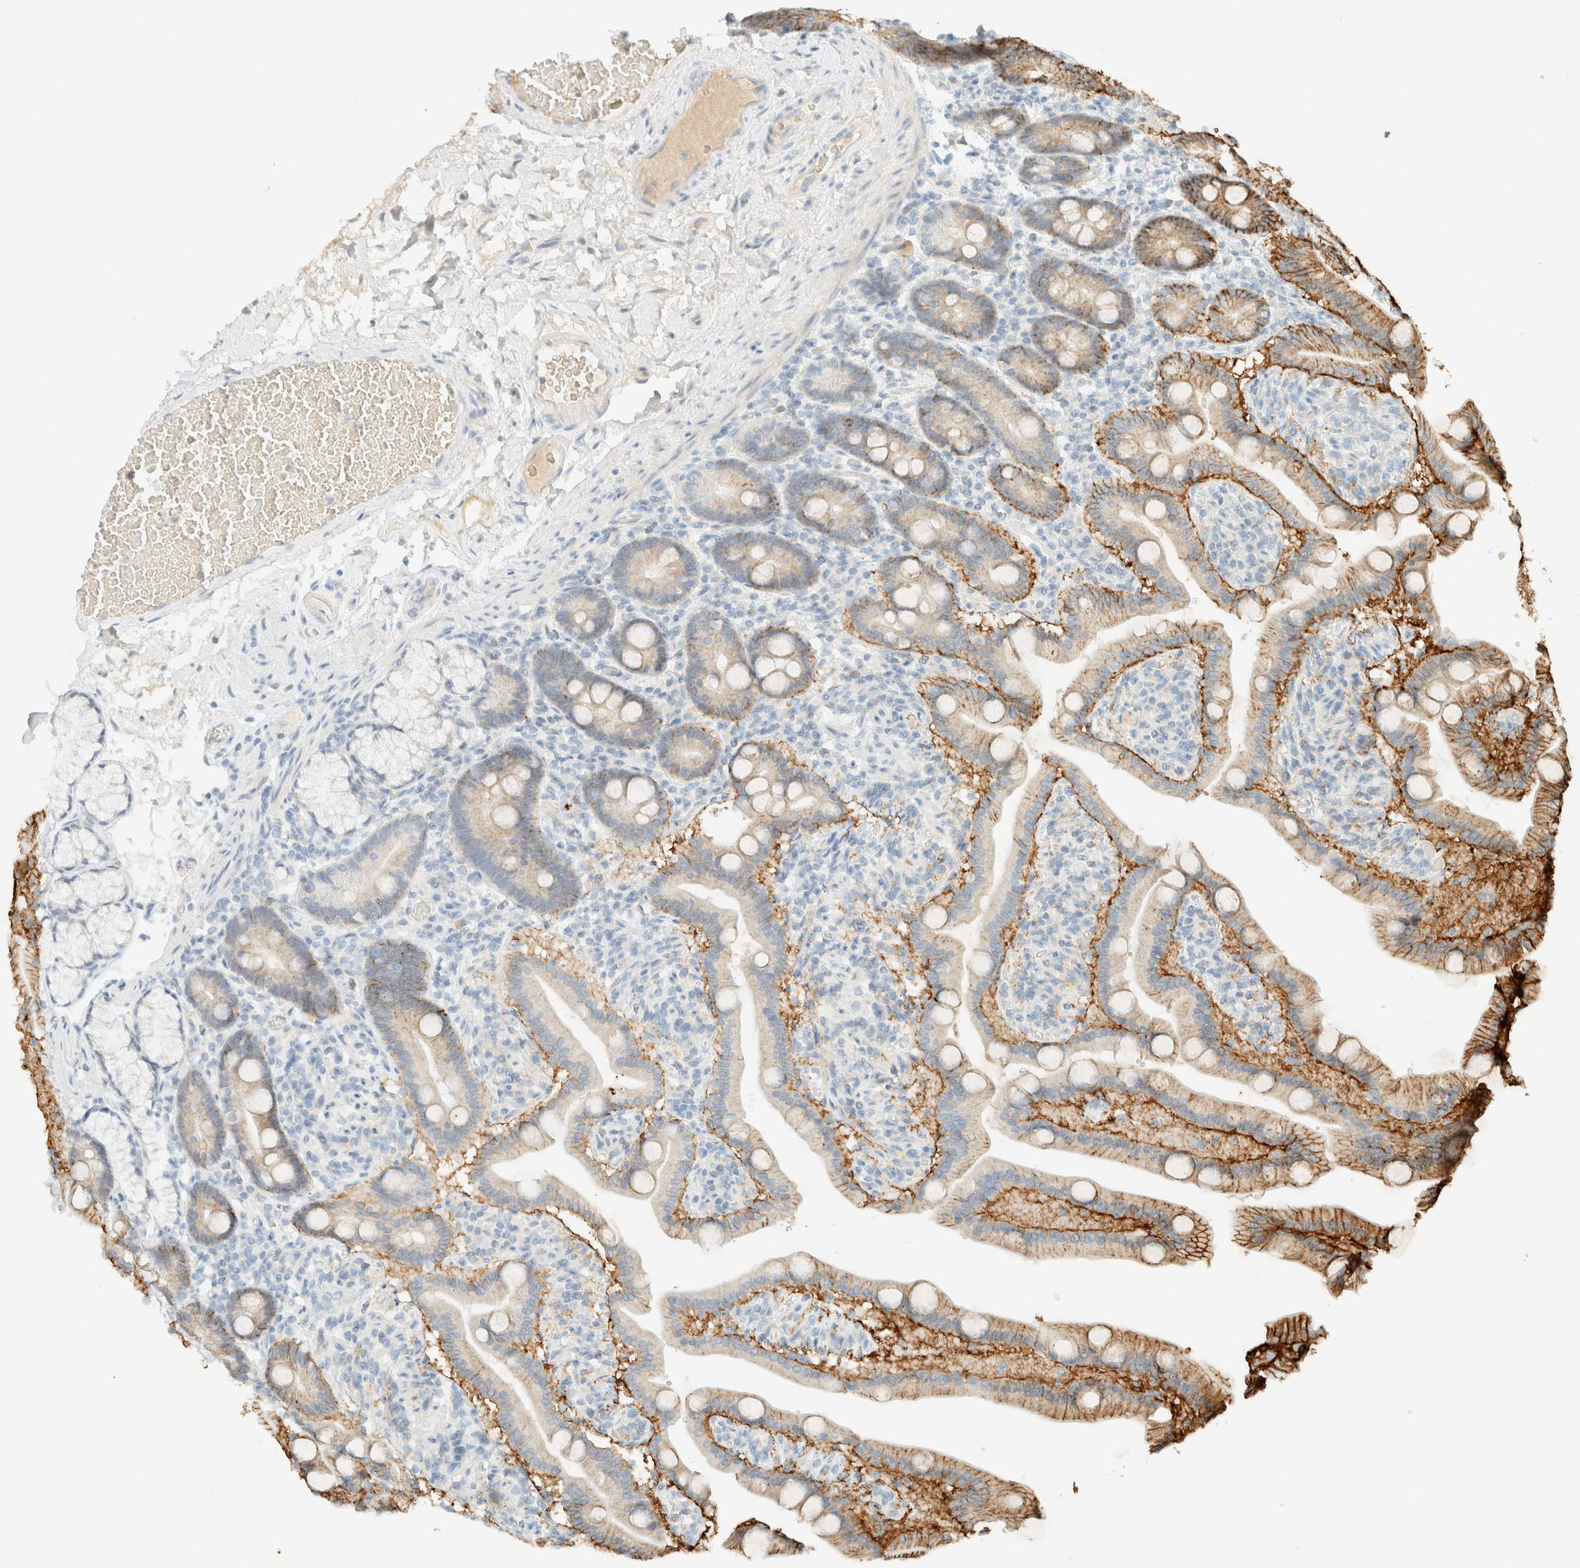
{"staining": {"intensity": "strong", "quantity": "<25%", "location": "cytoplasmic/membranous"}, "tissue": "duodenum", "cell_type": "Glandular cells", "image_type": "normal", "snomed": [{"axis": "morphology", "description": "Normal tissue, NOS"}, {"axis": "topography", "description": "Duodenum"}], "caption": "Benign duodenum reveals strong cytoplasmic/membranous staining in approximately <25% of glandular cells.", "gene": "GPA33", "patient": {"sex": "male", "age": 54}}